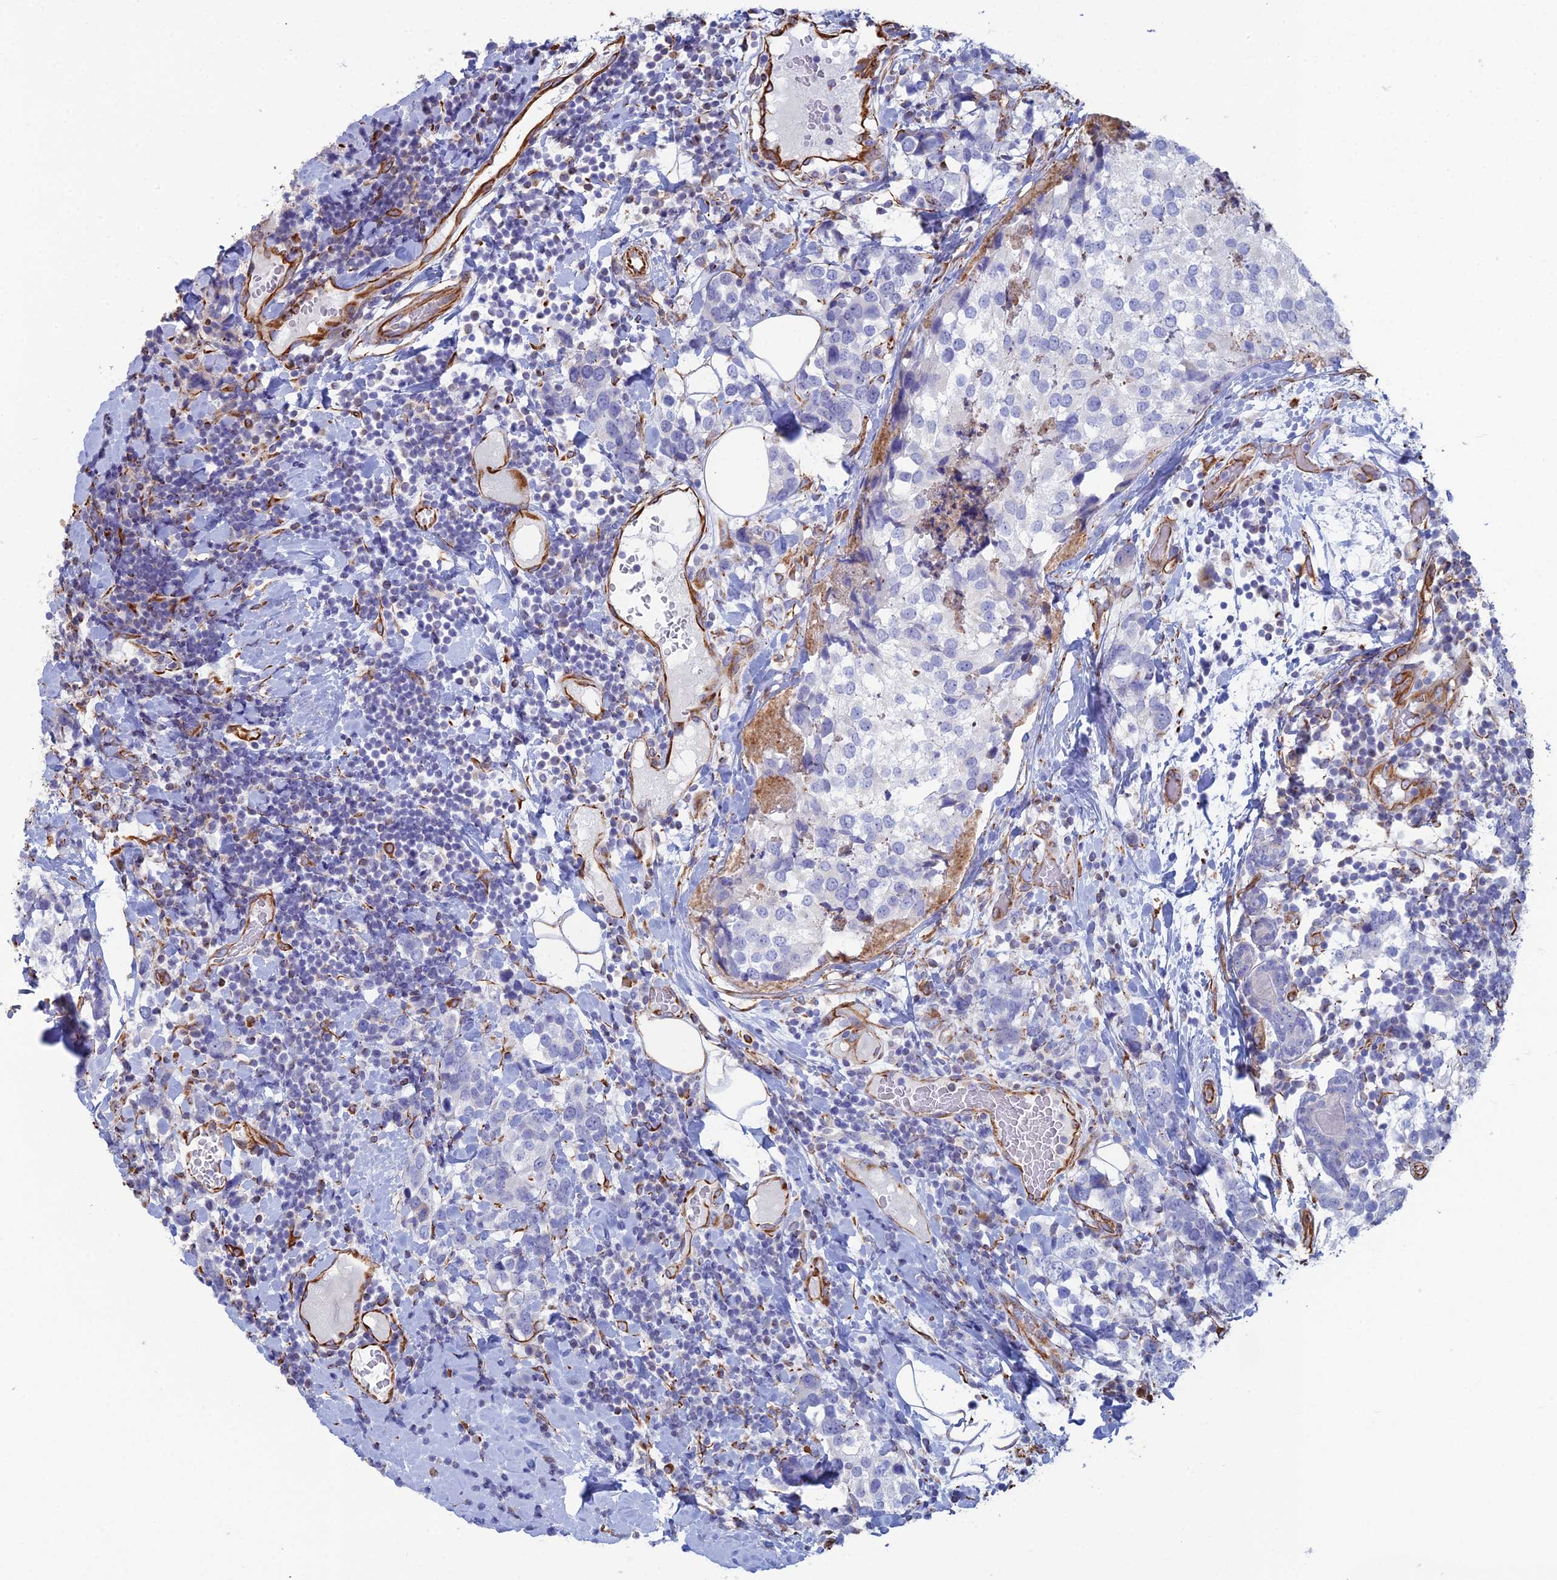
{"staining": {"intensity": "negative", "quantity": "none", "location": "none"}, "tissue": "breast cancer", "cell_type": "Tumor cells", "image_type": "cancer", "snomed": [{"axis": "morphology", "description": "Lobular carcinoma"}, {"axis": "topography", "description": "Breast"}], "caption": "IHC photomicrograph of breast cancer stained for a protein (brown), which shows no staining in tumor cells.", "gene": "CLVS2", "patient": {"sex": "female", "age": 59}}